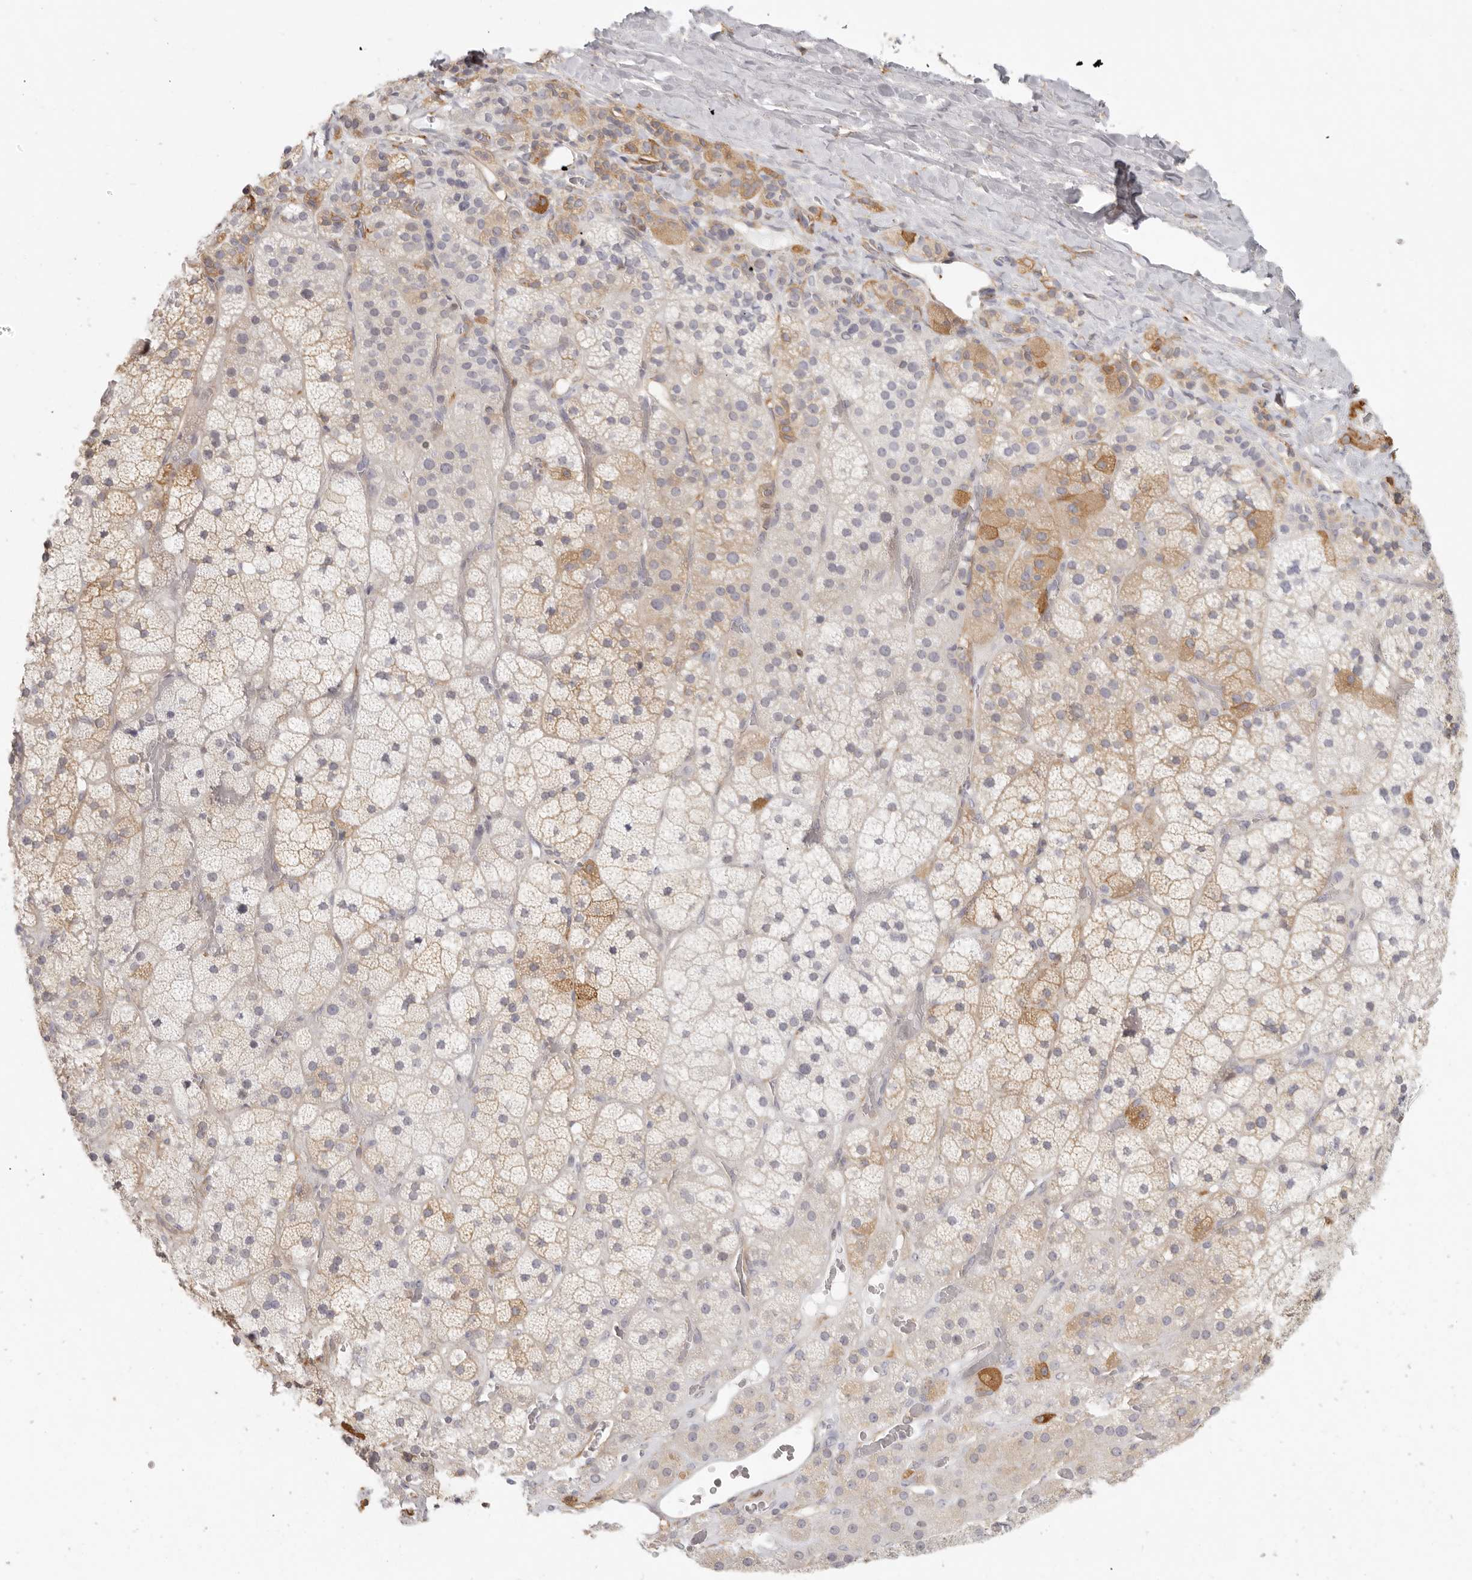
{"staining": {"intensity": "moderate", "quantity": "<25%", "location": "cytoplasmic/membranous"}, "tissue": "adrenal gland", "cell_type": "Glandular cells", "image_type": "normal", "snomed": [{"axis": "morphology", "description": "Normal tissue, NOS"}, {"axis": "topography", "description": "Adrenal gland"}], "caption": "Adrenal gland stained for a protein (brown) reveals moderate cytoplasmic/membranous positive positivity in approximately <25% of glandular cells.", "gene": "NIBAN1", "patient": {"sex": "male", "age": 57}}